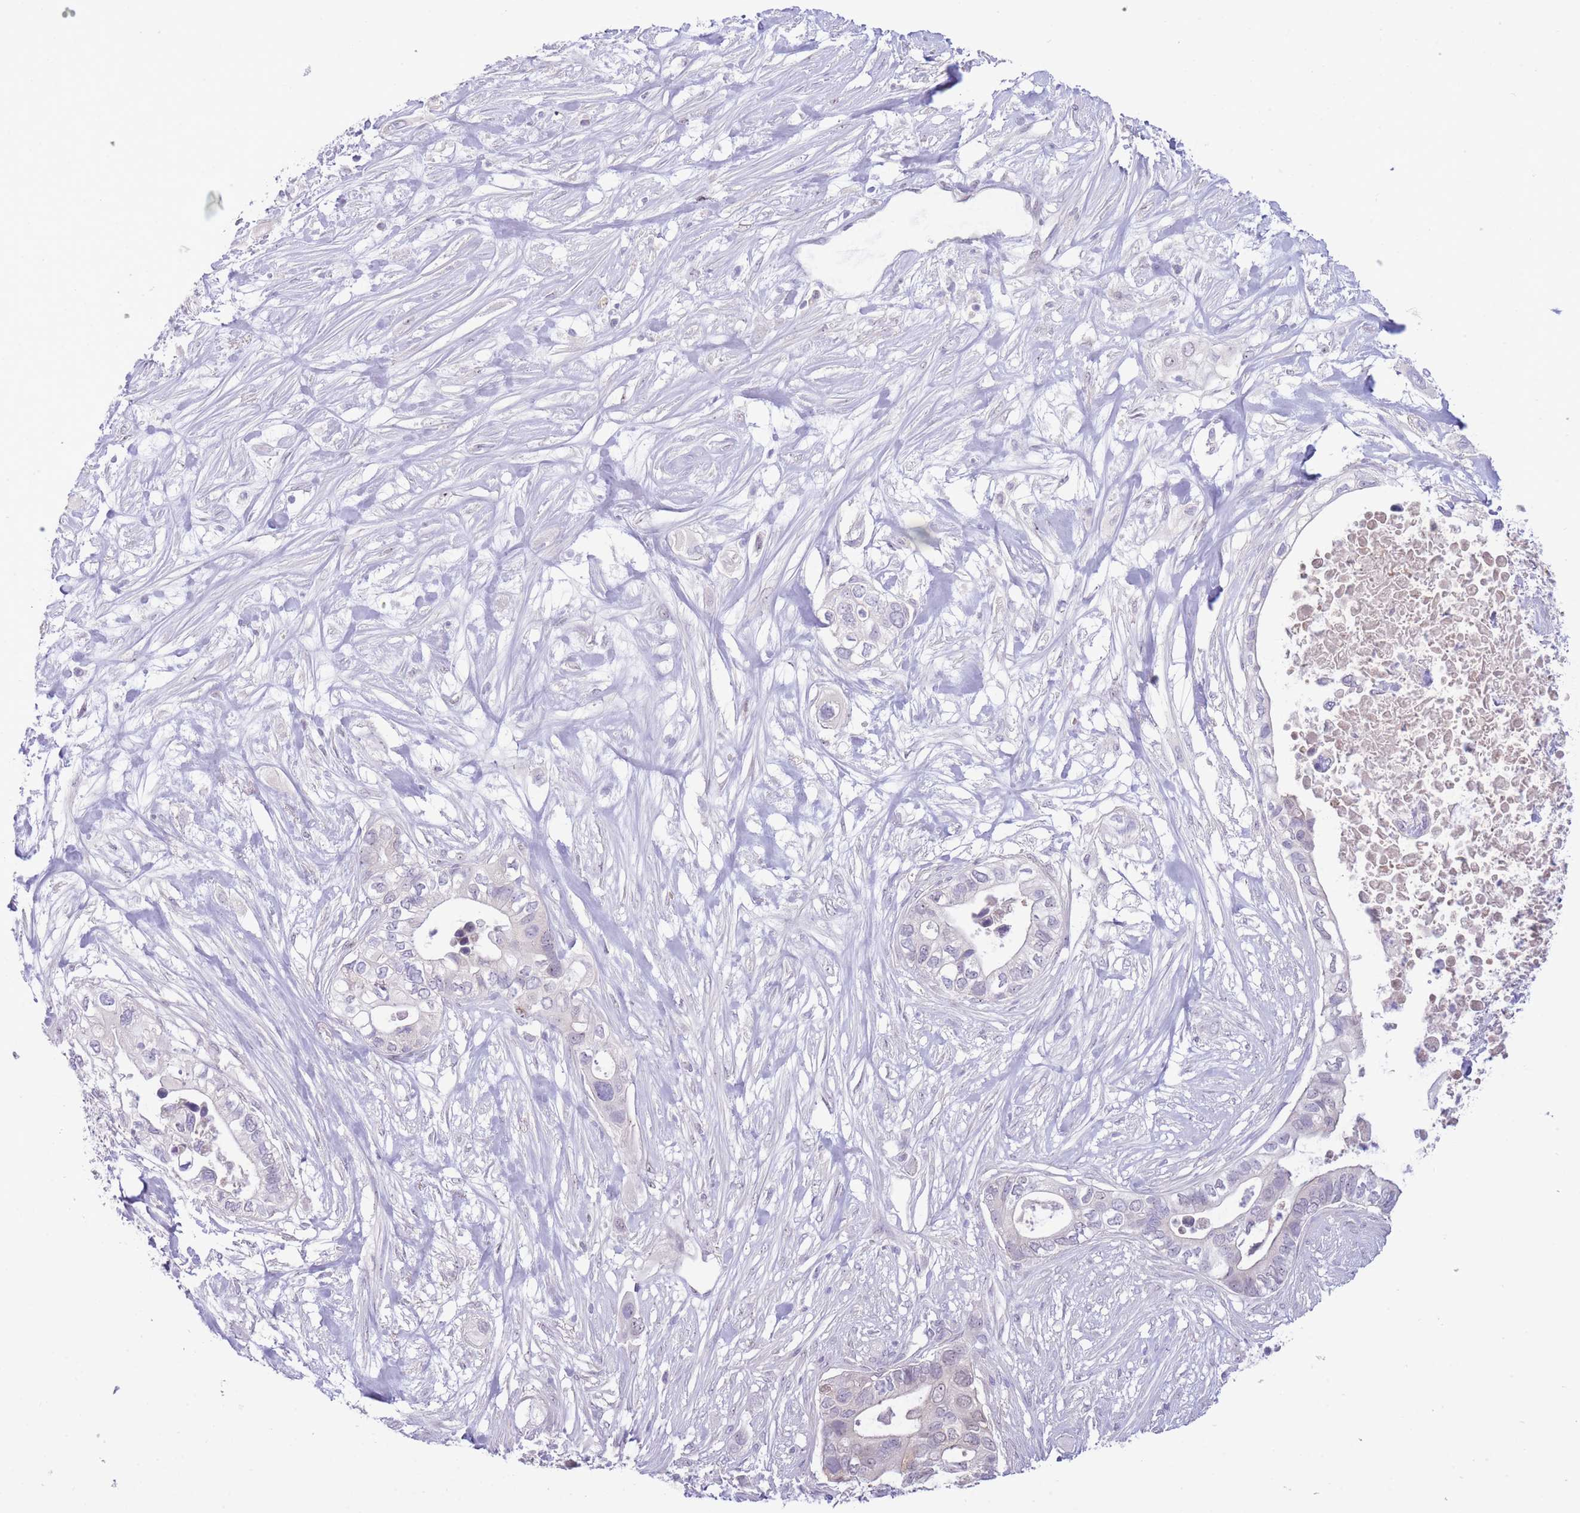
{"staining": {"intensity": "negative", "quantity": "none", "location": "none"}, "tissue": "pancreatic cancer", "cell_type": "Tumor cells", "image_type": "cancer", "snomed": [{"axis": "morphology", "description": "Adenocarcinoma, NOS"}, {"axis": "topography", "description": "Pancreas"}], "caption": "The immunohistochemistry (IHC) micrograph has no significant positivity in tumor cells of pancreatic cancer tissue.", "gene": "FBXO46", "patient": {"sex": "female", "age": 63}}